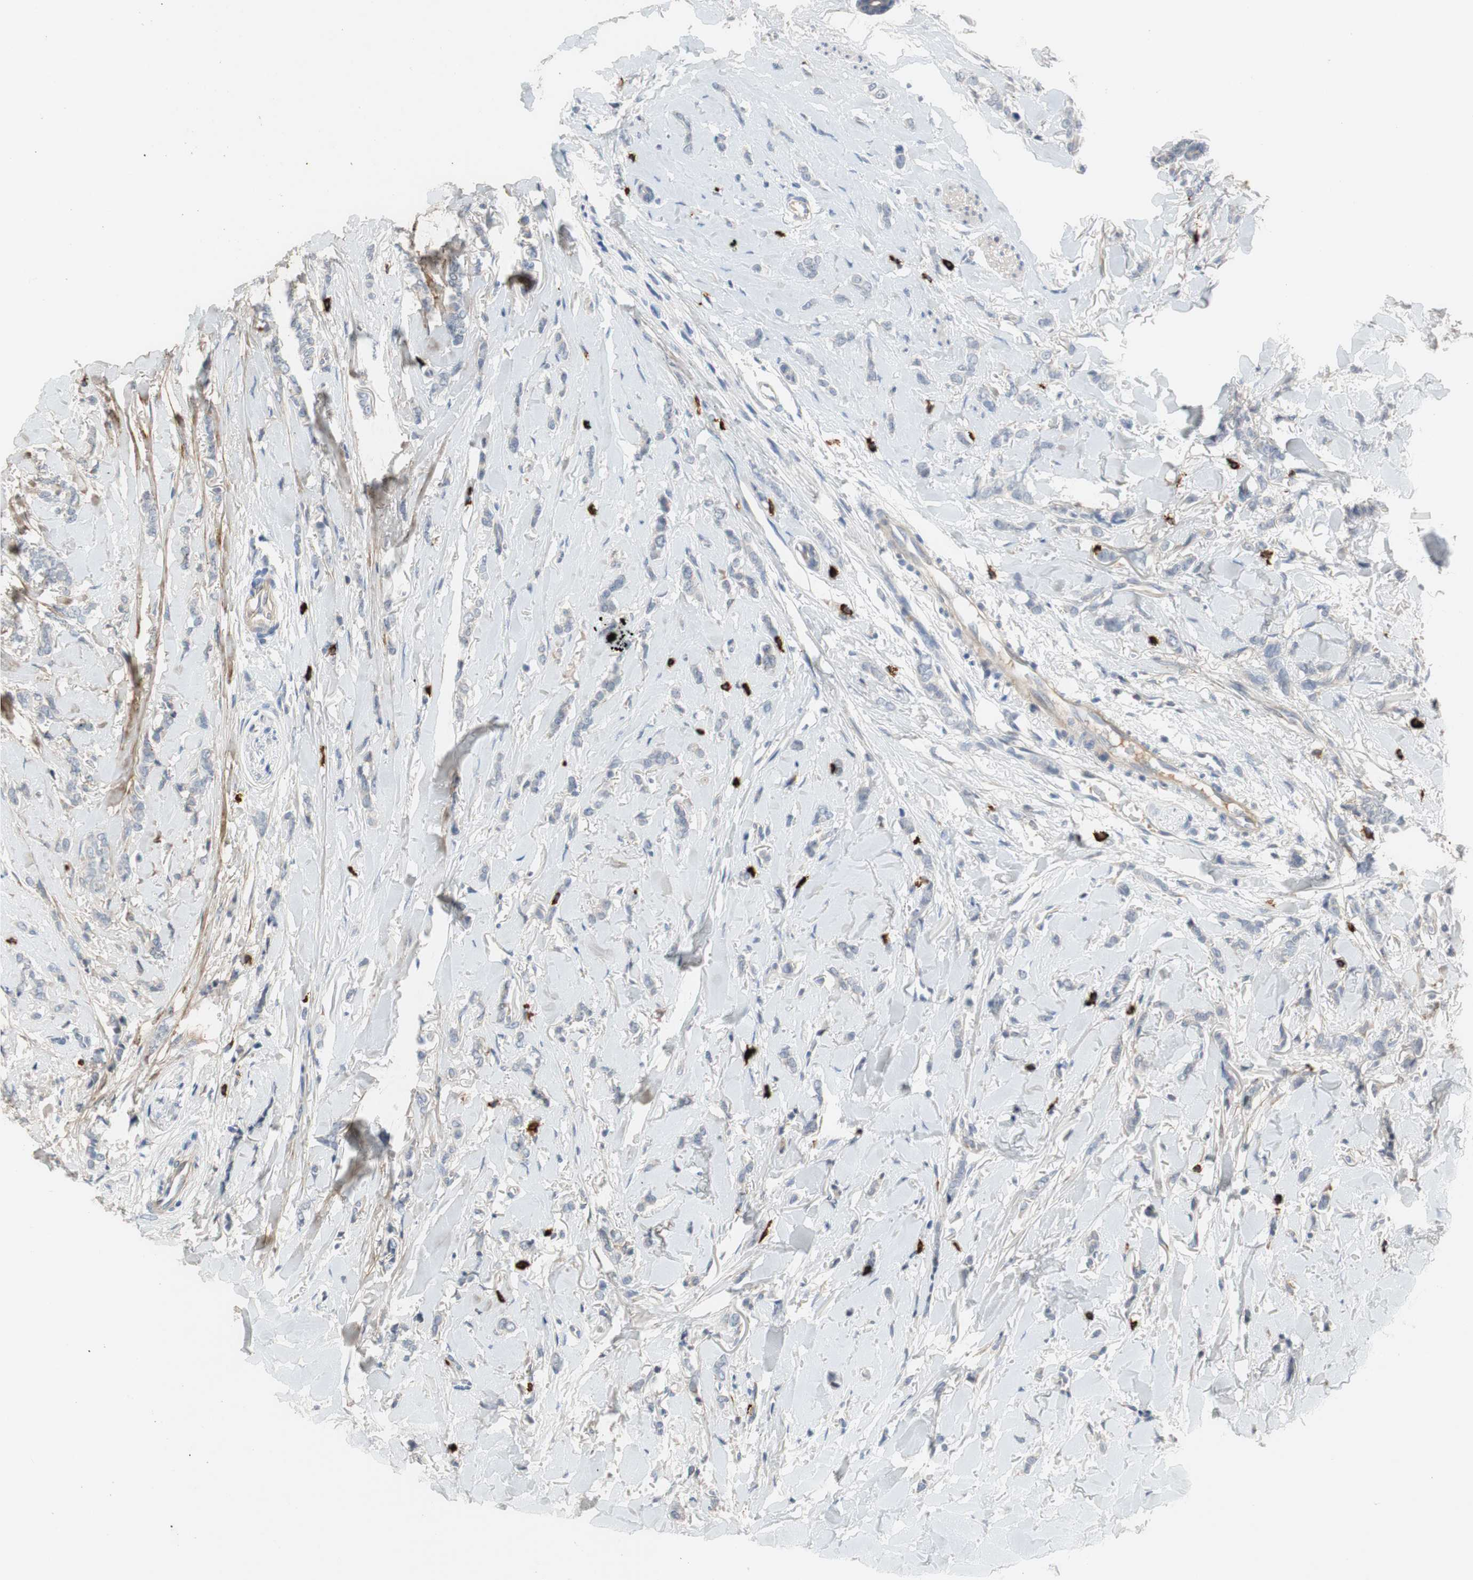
{"staining": {"intensity": "negative", "quantity": "none", "location": "none"}, "tissue": "breast cancer", "cell_type": "Tumor cells", "image_type": "cancer", "snomed": [{"axis": "morphology", "description": "Lobular carcinoma"}, {"axis": "topography", "description": "Skin"}, {"axis": "topography", "description": "Breast"}], "caption": "IHC micrograph of neoplastic tissue: breast cancer stained with DAB (3,3'-diaminobenzidine) shows no significant protein staining in tumor cells. (Immunohistochemistry, brightfield microscopy, high magnification).", "gene": "COL12A1", "patient": {"sex": "female", "age": 46}}